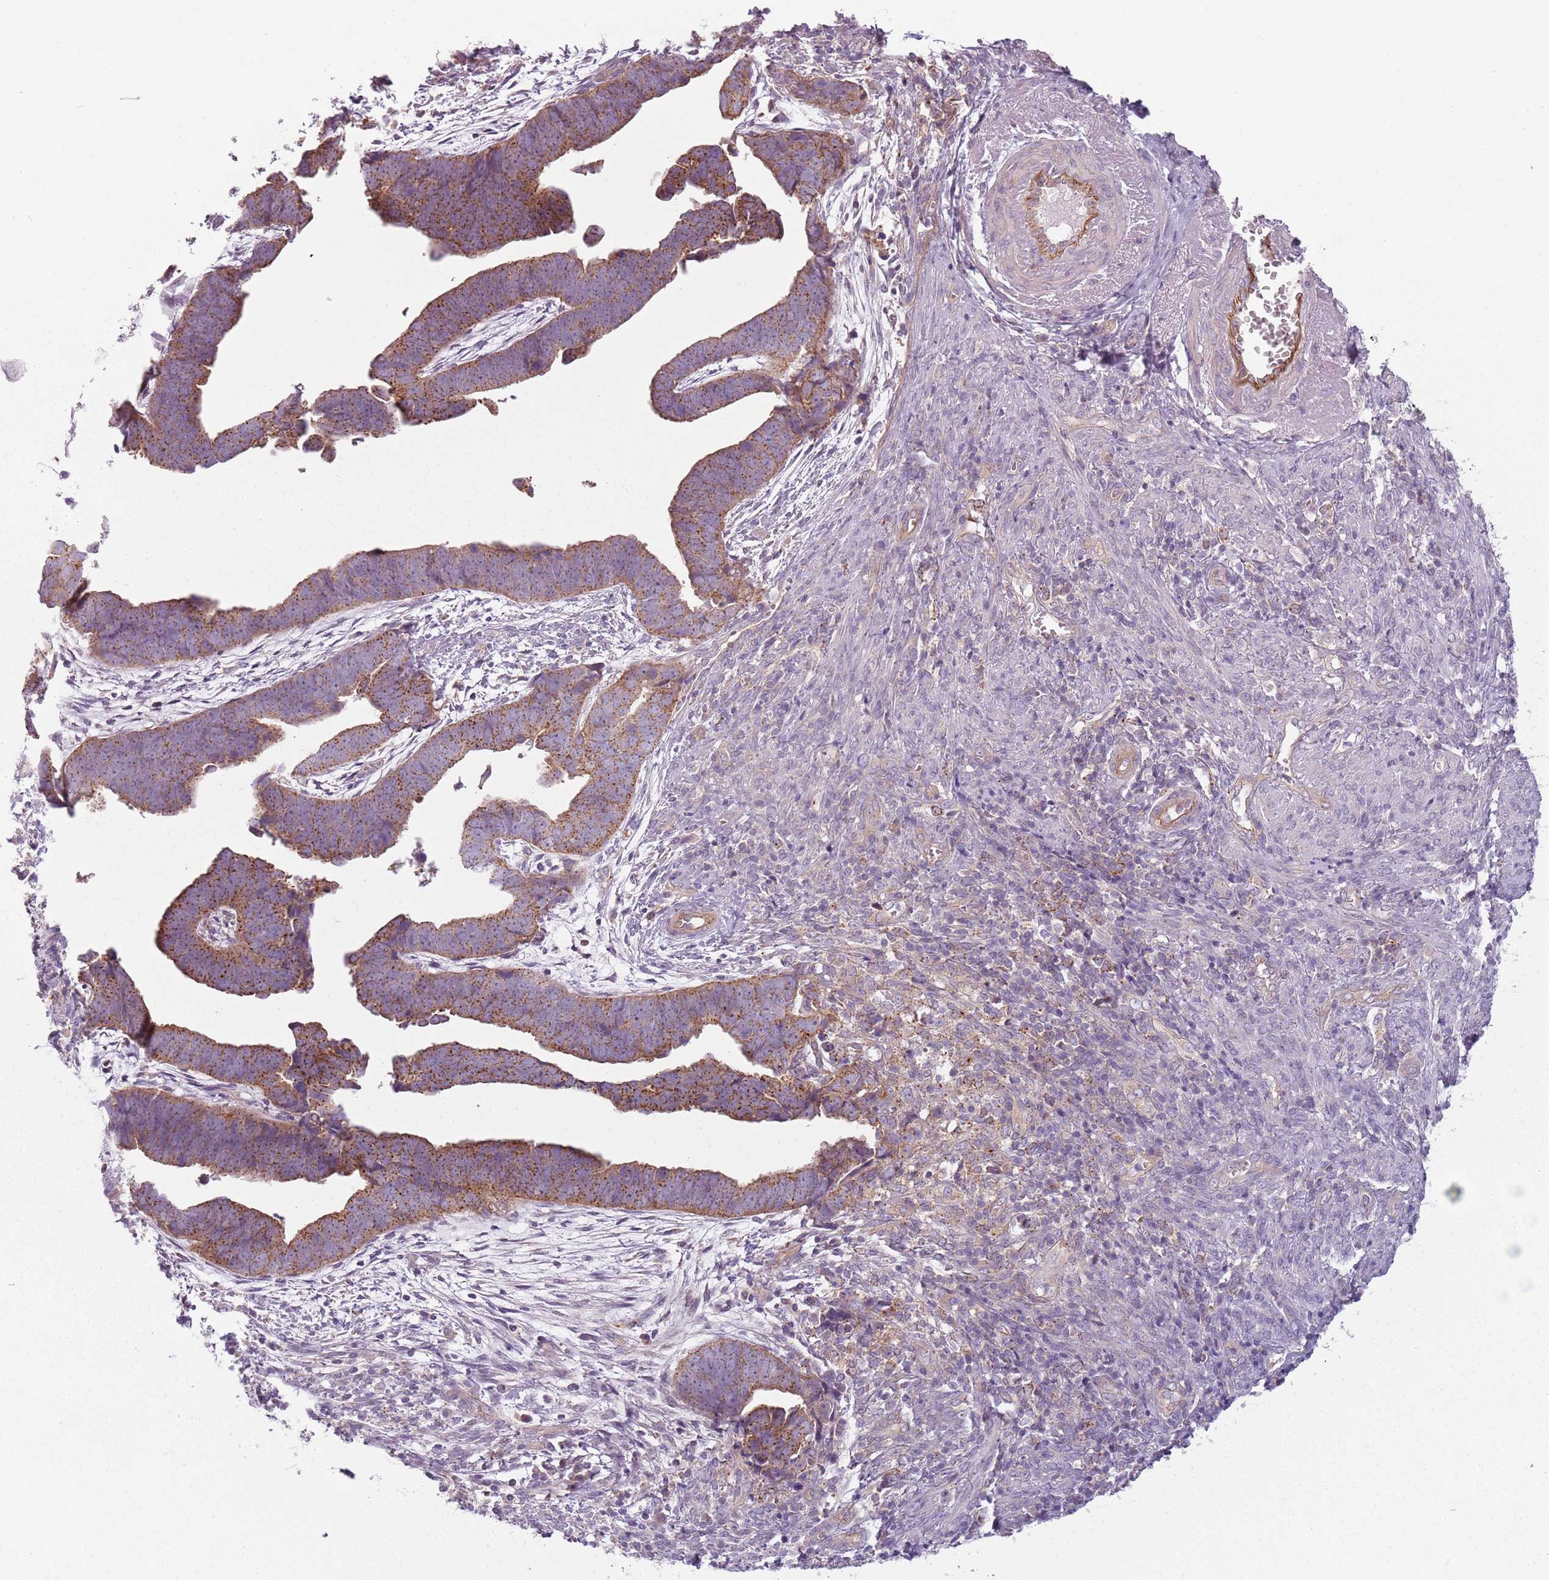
{"staining": {"intensity": "moderate", "quantity": "25%-75%", "location": "cytoplasmic/membranous"}, "tissue": "endometrial cancer", "cell_type": "Tumor cells", "image_type": "cancer", "snomed": [{"axis": "morphology", "description": "Adenocarcinoma, NOS"}, {"axis": "topography", "description": "Endometrium"}], "caption": "Tumor cells reveal moderate cytoplasmic/membranous expression in about 25%-75% of cells in endometrial cancer (adenocarcinoma).", "gene": "TLCD2", "patient": {"sex": "female", "age": 75}}